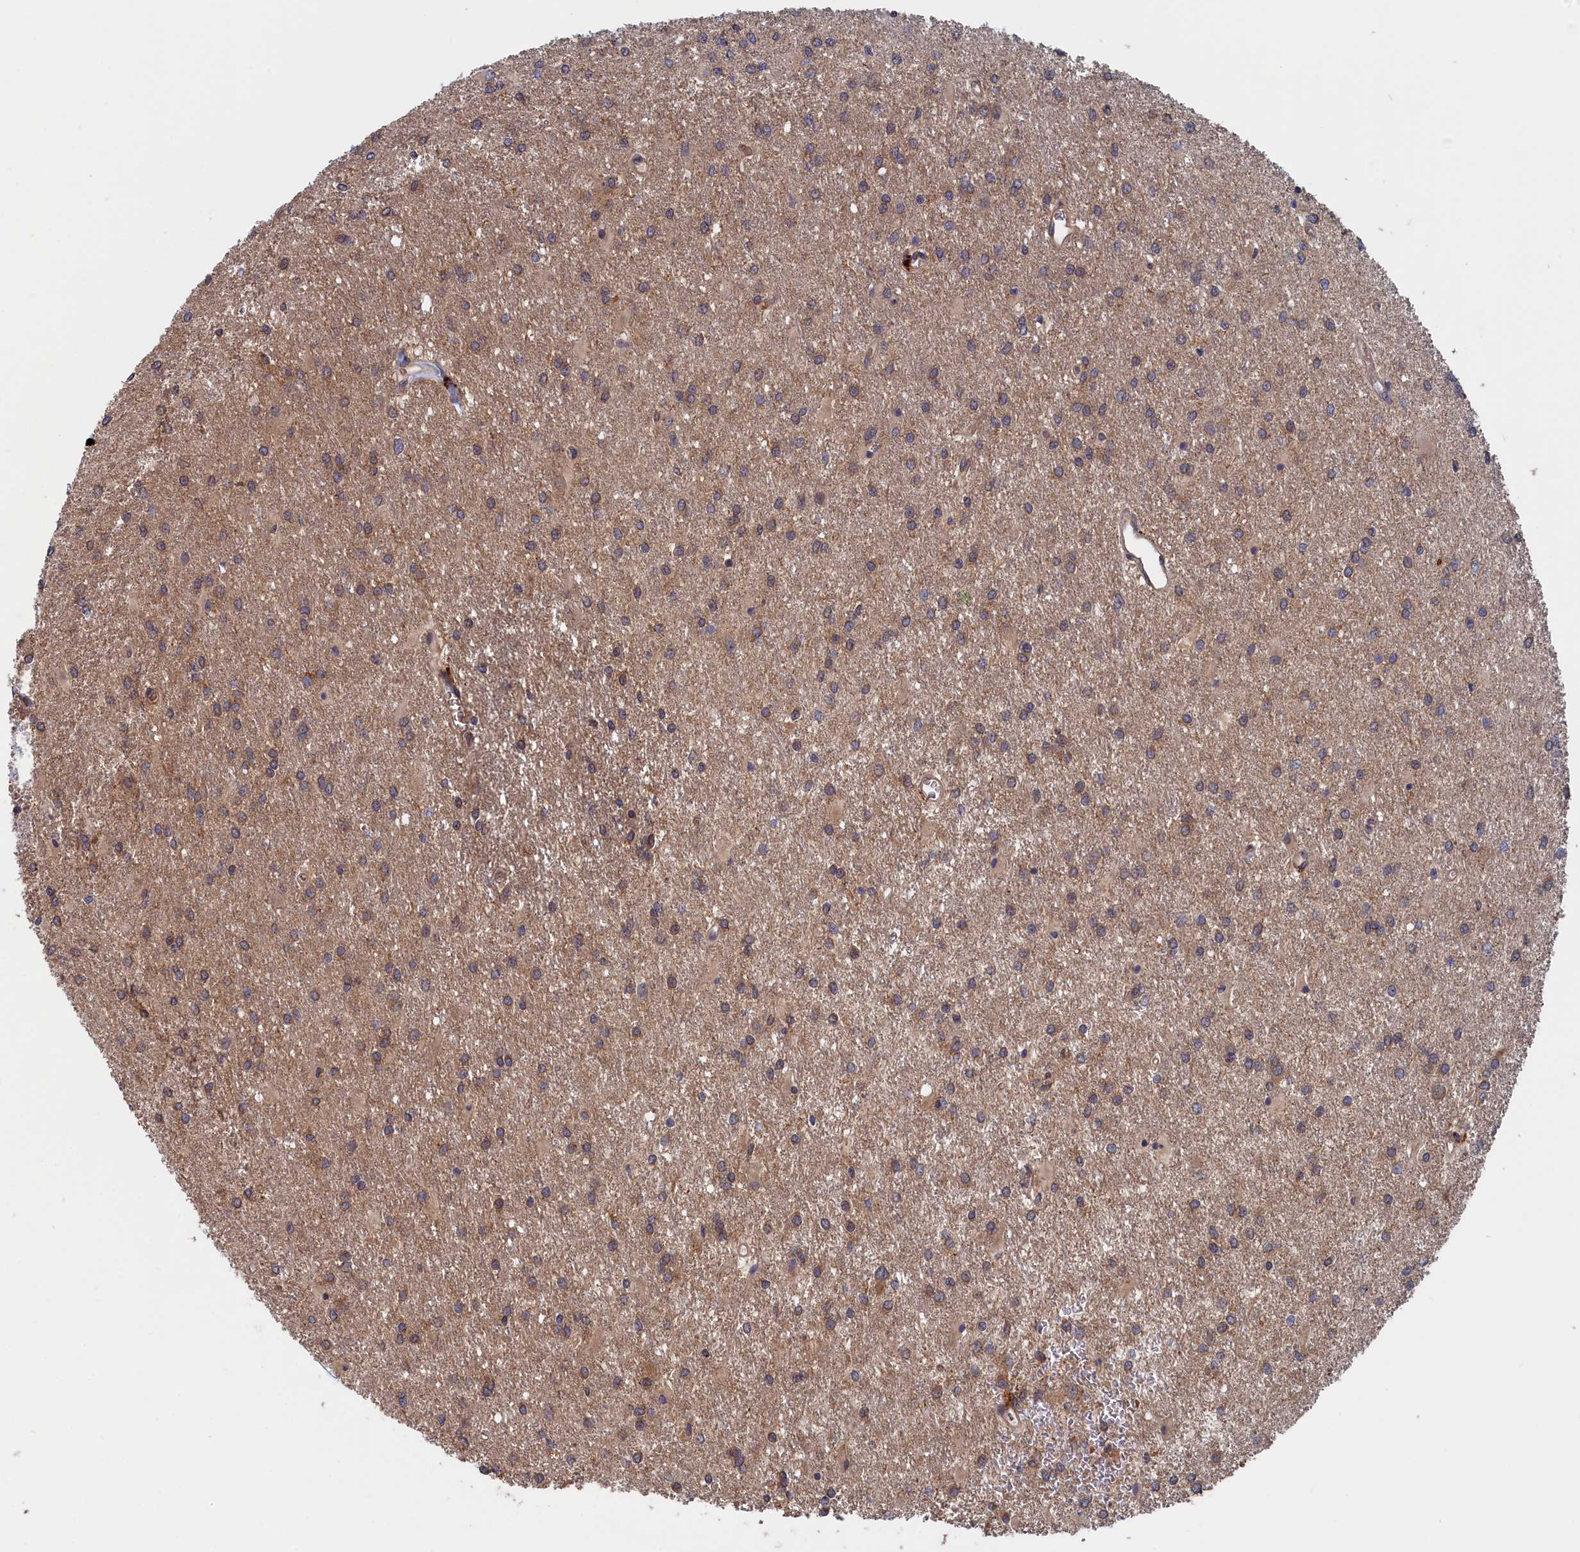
{"staining": {"intensity": "weak", "quantity": "<25%", "location": "cytoplasmic/membranous"}, "tissue": "glioma", "cell_type": "Tumor cells", "image_type": "cancer", "snomed": [{"axis": "morphology", "description": "Glioma, malignant, High grade"}, {"axis": "topography", "description": "Brain"}], "caption": "The micrograph shows no significant staining in tumor cells of glioma.", "gene": "TRAPPC2L", "patient": {"sex": "female", "age": 50}}